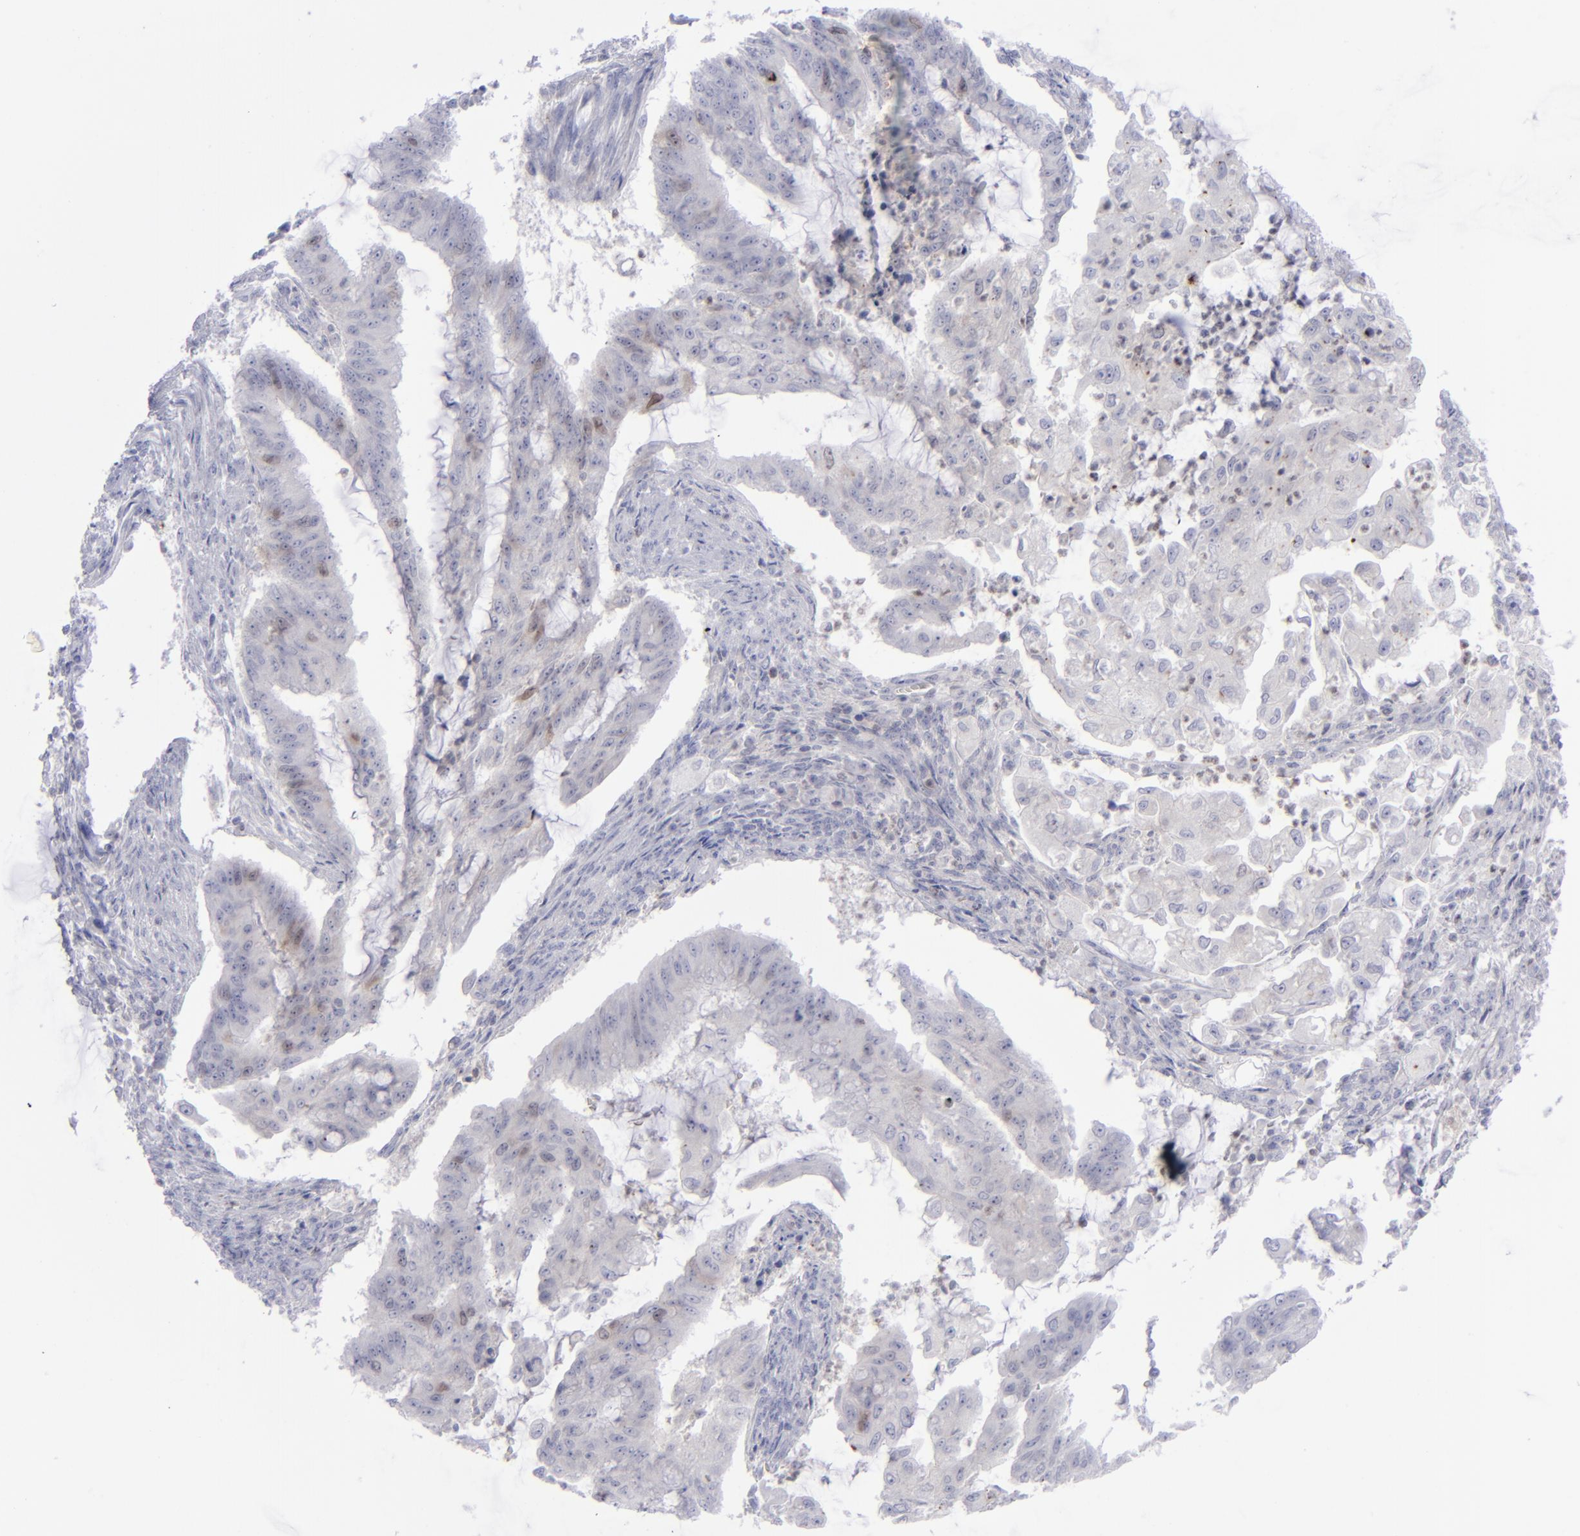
{"staining": {"intensity": "weak", "quantity": "<25%", "location": "cytoplasmic/membranous,nuclear"}, "tissue": "endometrial cancer", "cell_type": "Tumor cells", "image_type": "cancer", "snomed": [{"axis": "morphology", "description": "Adenocarcinoma, NOS"}, {"axis": "topography", "description": "Endometrium"}], "caption": "The histopathology image shows no significant positivity in tumor cells of endometrial cancer (adenocarcinoma).", "gene": "AURKA", "patient": {"sex": "female", "age": 75}}